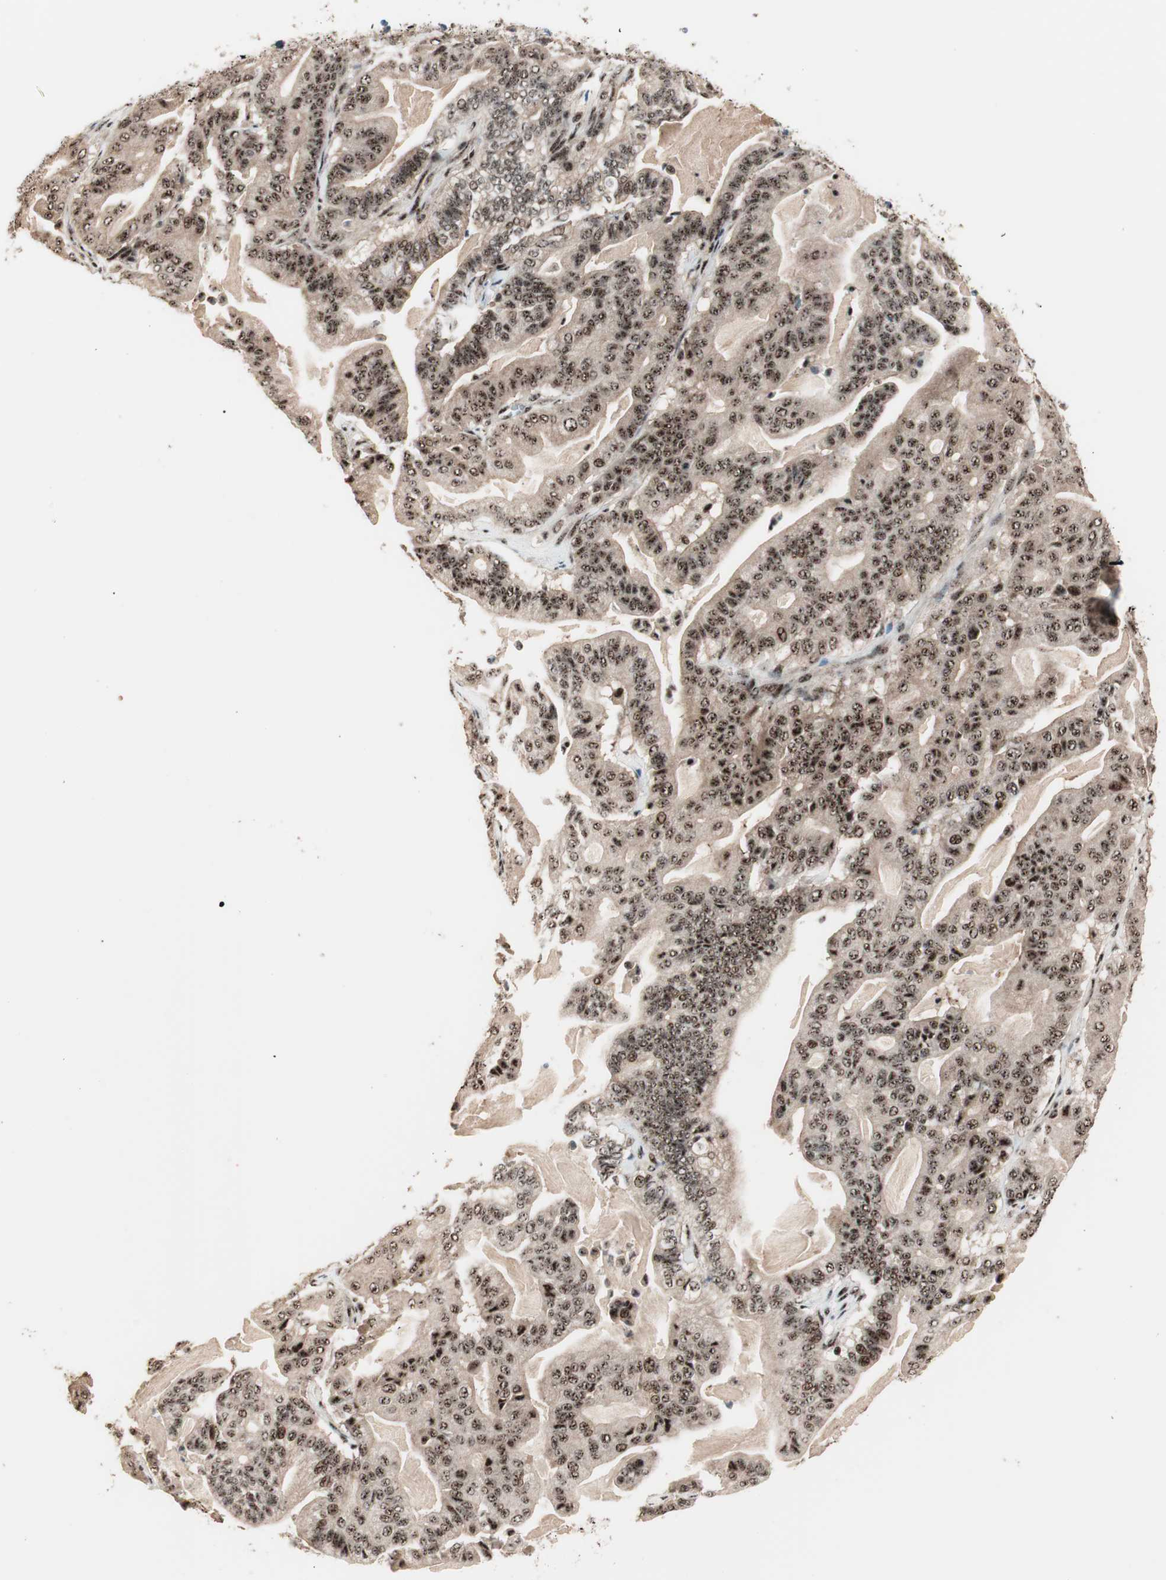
{"staining": {"intensity": "strong", "quantity": ">75%", "location": "nuclear"}, "tissue": "pancreatic cancer", "cell_type": "Tumor cells", "image_type": "cancer", "snomed": [{"axis": "morphology", "description": "Adenocarcinoma, NOS"}, {"axis": "topography", "description": "Pancreas"}], "caption": "Pancreatic cancer stained with DAB (3,3'-diaminobenzidine) IHC shows high levels of strong nuclear positivity in about >75% of tumor cells. The protein is stained brown, and the nuclei are stained in blue (DAB (3,3'-diaminobenzidine) IHC with brightfield microscopy, high magnification).", "gene": "NR5A2", "patient": {"sex": "male", "age": 63}}